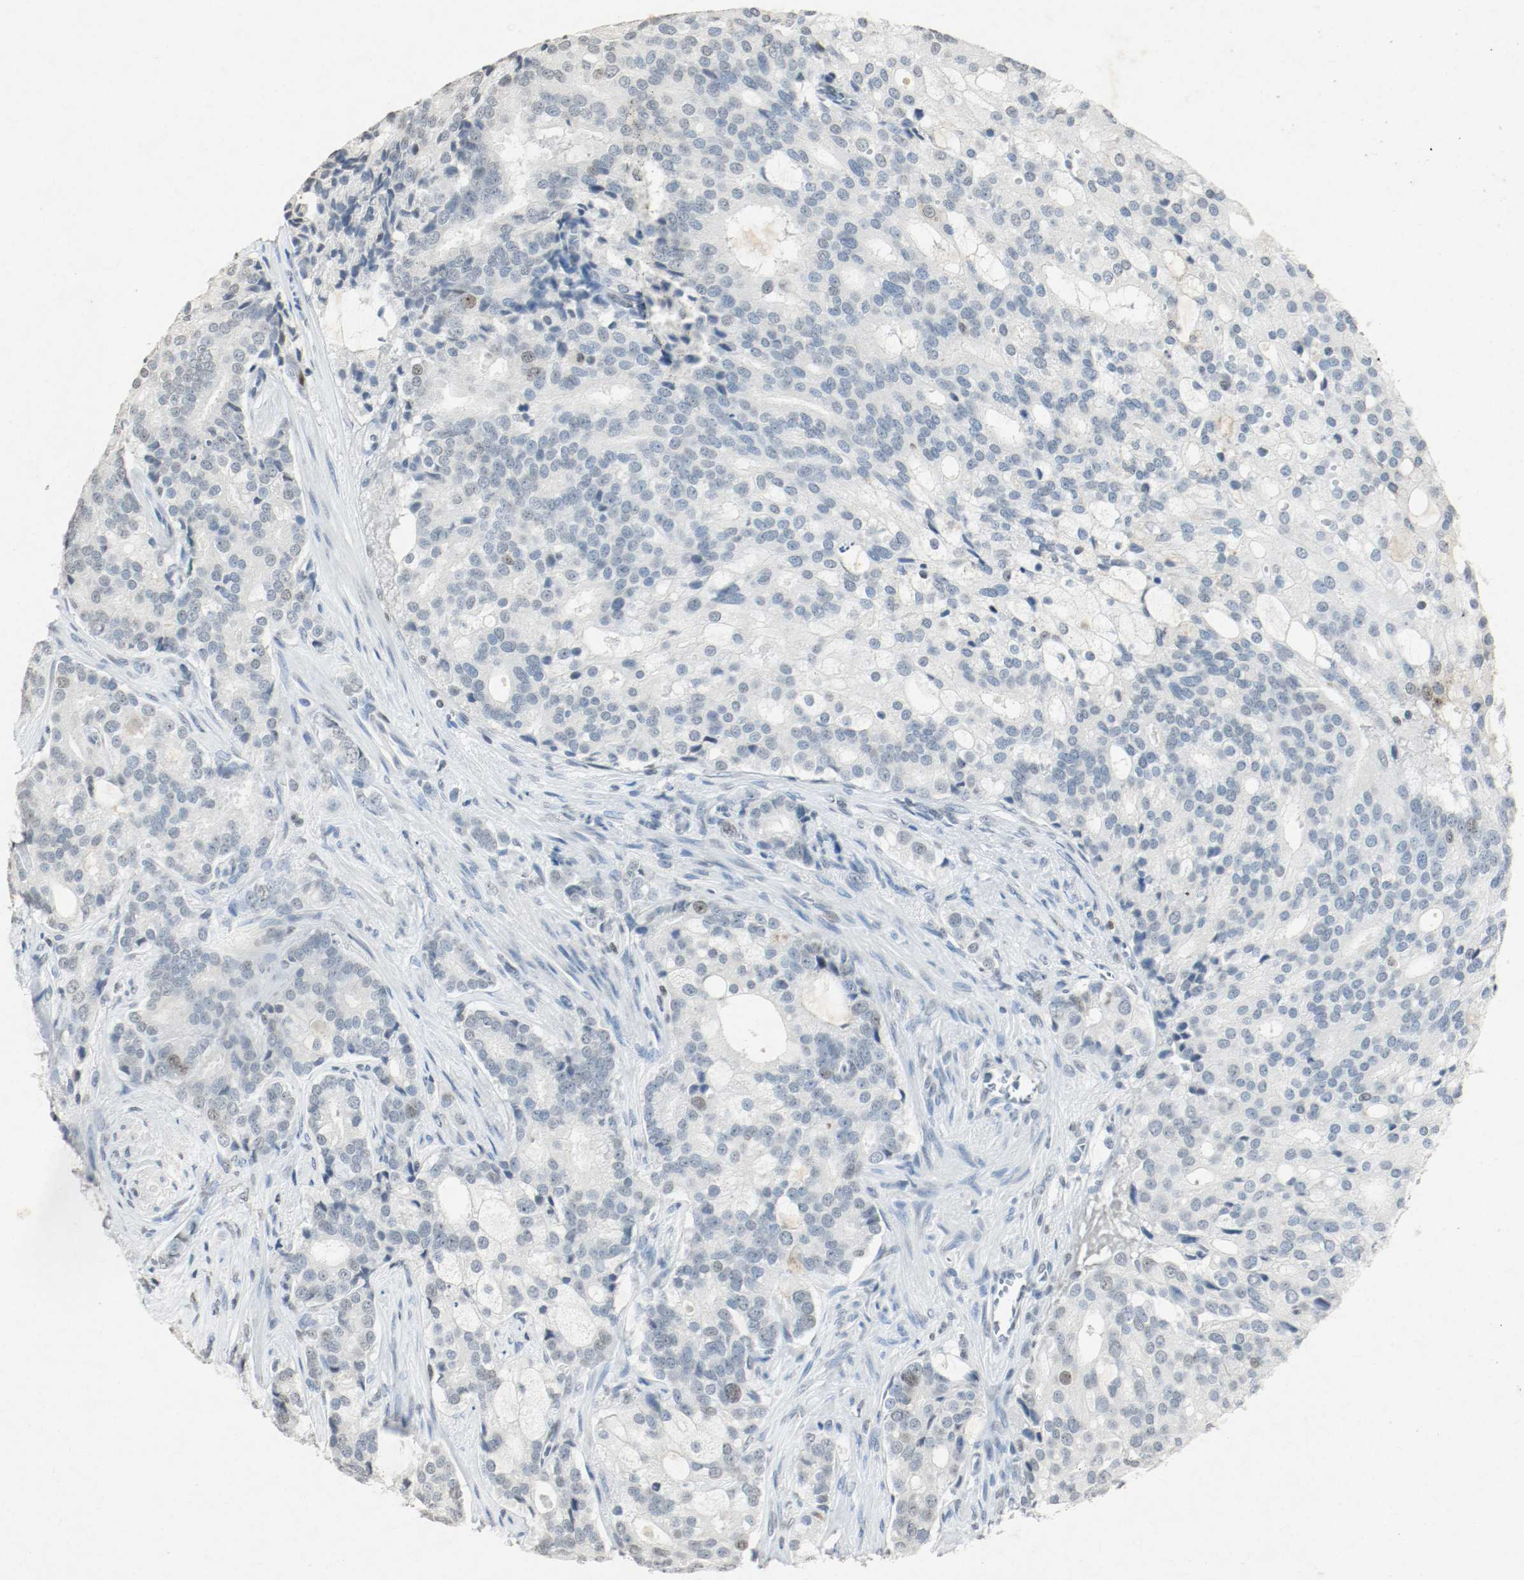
{"staining": {"intensity": "negative", "quantity": "none", "location": "none"}, "tissue": "prostate cancer", "cell_type": "Tumor cells", "image_type": "cancer", "snomed": [{"axis": "morphology", "description": "Adenocarcinoma, Low grade"}, {"axis": "topography", "description": "Prostate"}], "caption": "Photomicrograph shows no protein positivity in tumor cells of adenocarcinoma (low-grade) (prostate) tissue.", "gene": "DNMT1", "patient": {"sex": "male", "age": 58}}